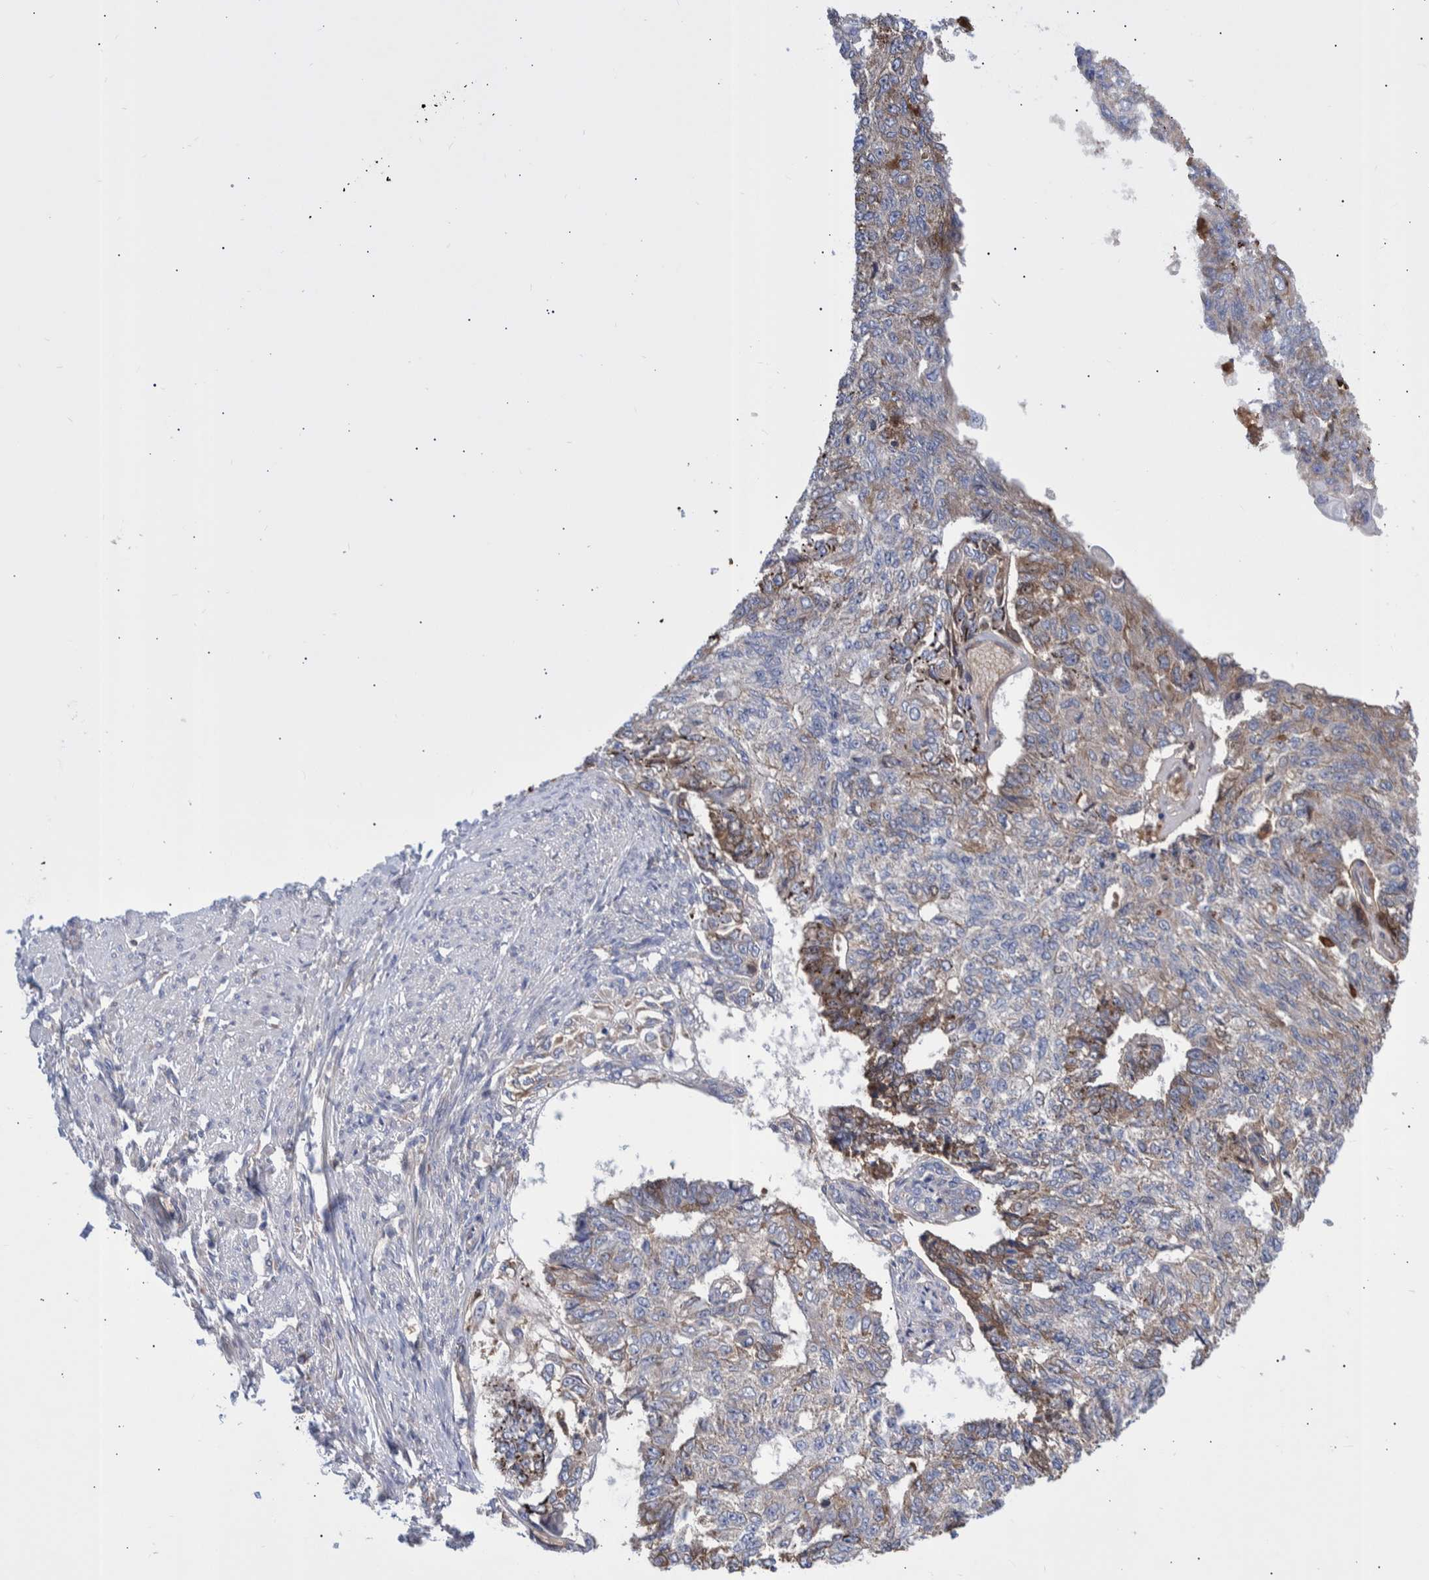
{"staining": {"intensity": "weak", "quantity": "<25%", "location": "cytoplasmic/membranous"}, "tissue": "endometrial cancer", "cell_type": "Tumor cells", "image_type": "cancer", "snomed": [{"axis": "morphology", "description": "Adenocarcinoma, NOS"}, {"axis": "topography", "description": "Endometrium"}], "caption": "Tumor cells show no significant protein expression in endometrial cancer (adenocarcinoma).", "gene": "DLL4", "patient": {"sex": "female", "age": 32}}